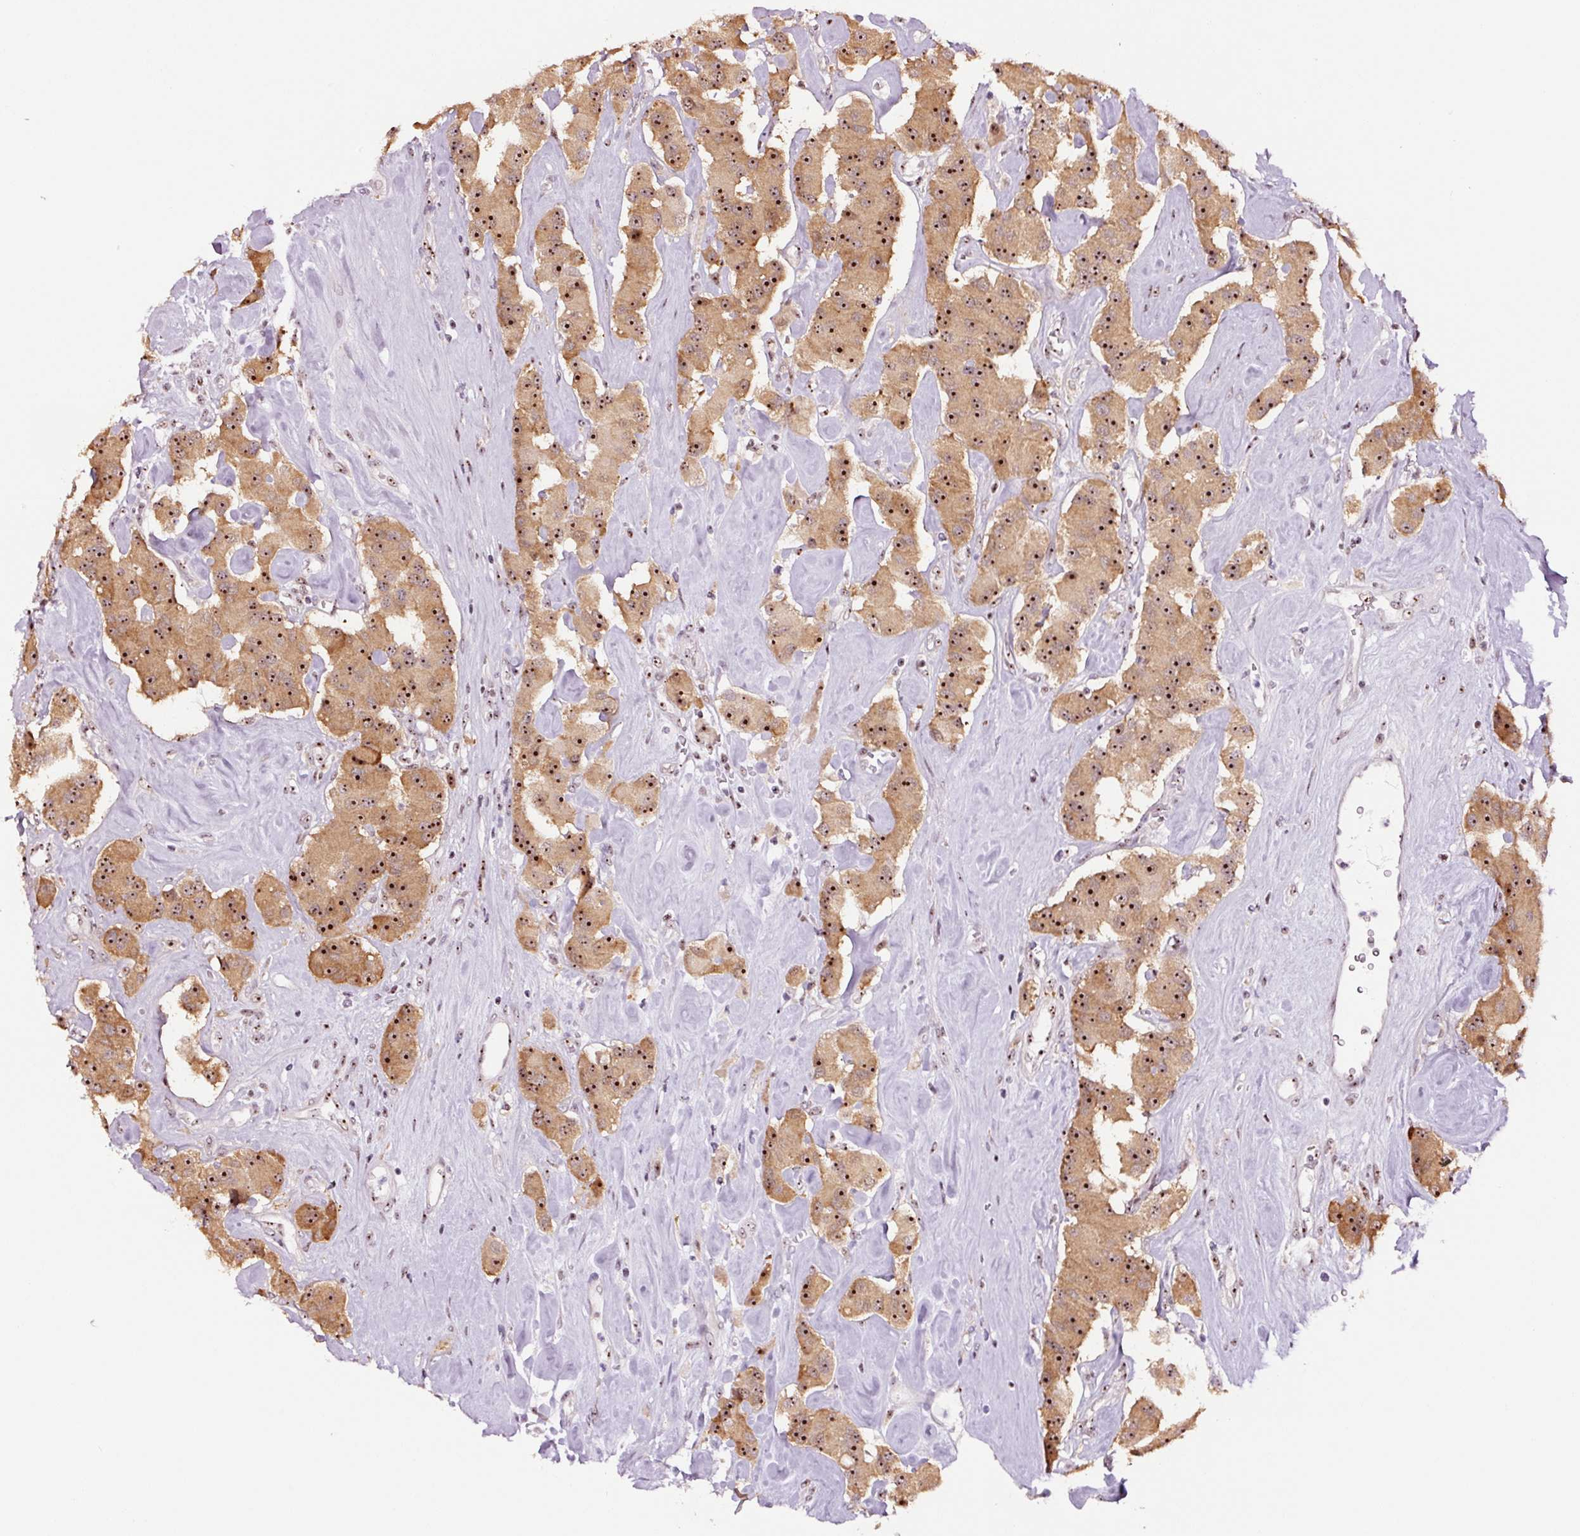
{"staining": {"intensity": "strong", "quantity": ">75%", "location": "cytoplasmic/membranous,nuclear"}, "tissue": "carcinoid", "cell_type": "Tumor cells", "image_type": "cancer", "snomed": [{"axis": "morphology", "description": "Carcinoid, malignant, NOS"}, {"axis": "topography", "description": "Pancreas"}], "caption": "Tumor cells display high levels of strong cytoplasmic/membranous and nuclear staining in about >75% of cells in human malignant carcinoid. (Stains: DAB (3,3'-diaminobenzidine) in brown, nuclei in blue, Microscopy: brightfield microscopy at high magnification).", "gene": "GNL3", "patient": {"sex": "male", "age": 41}}